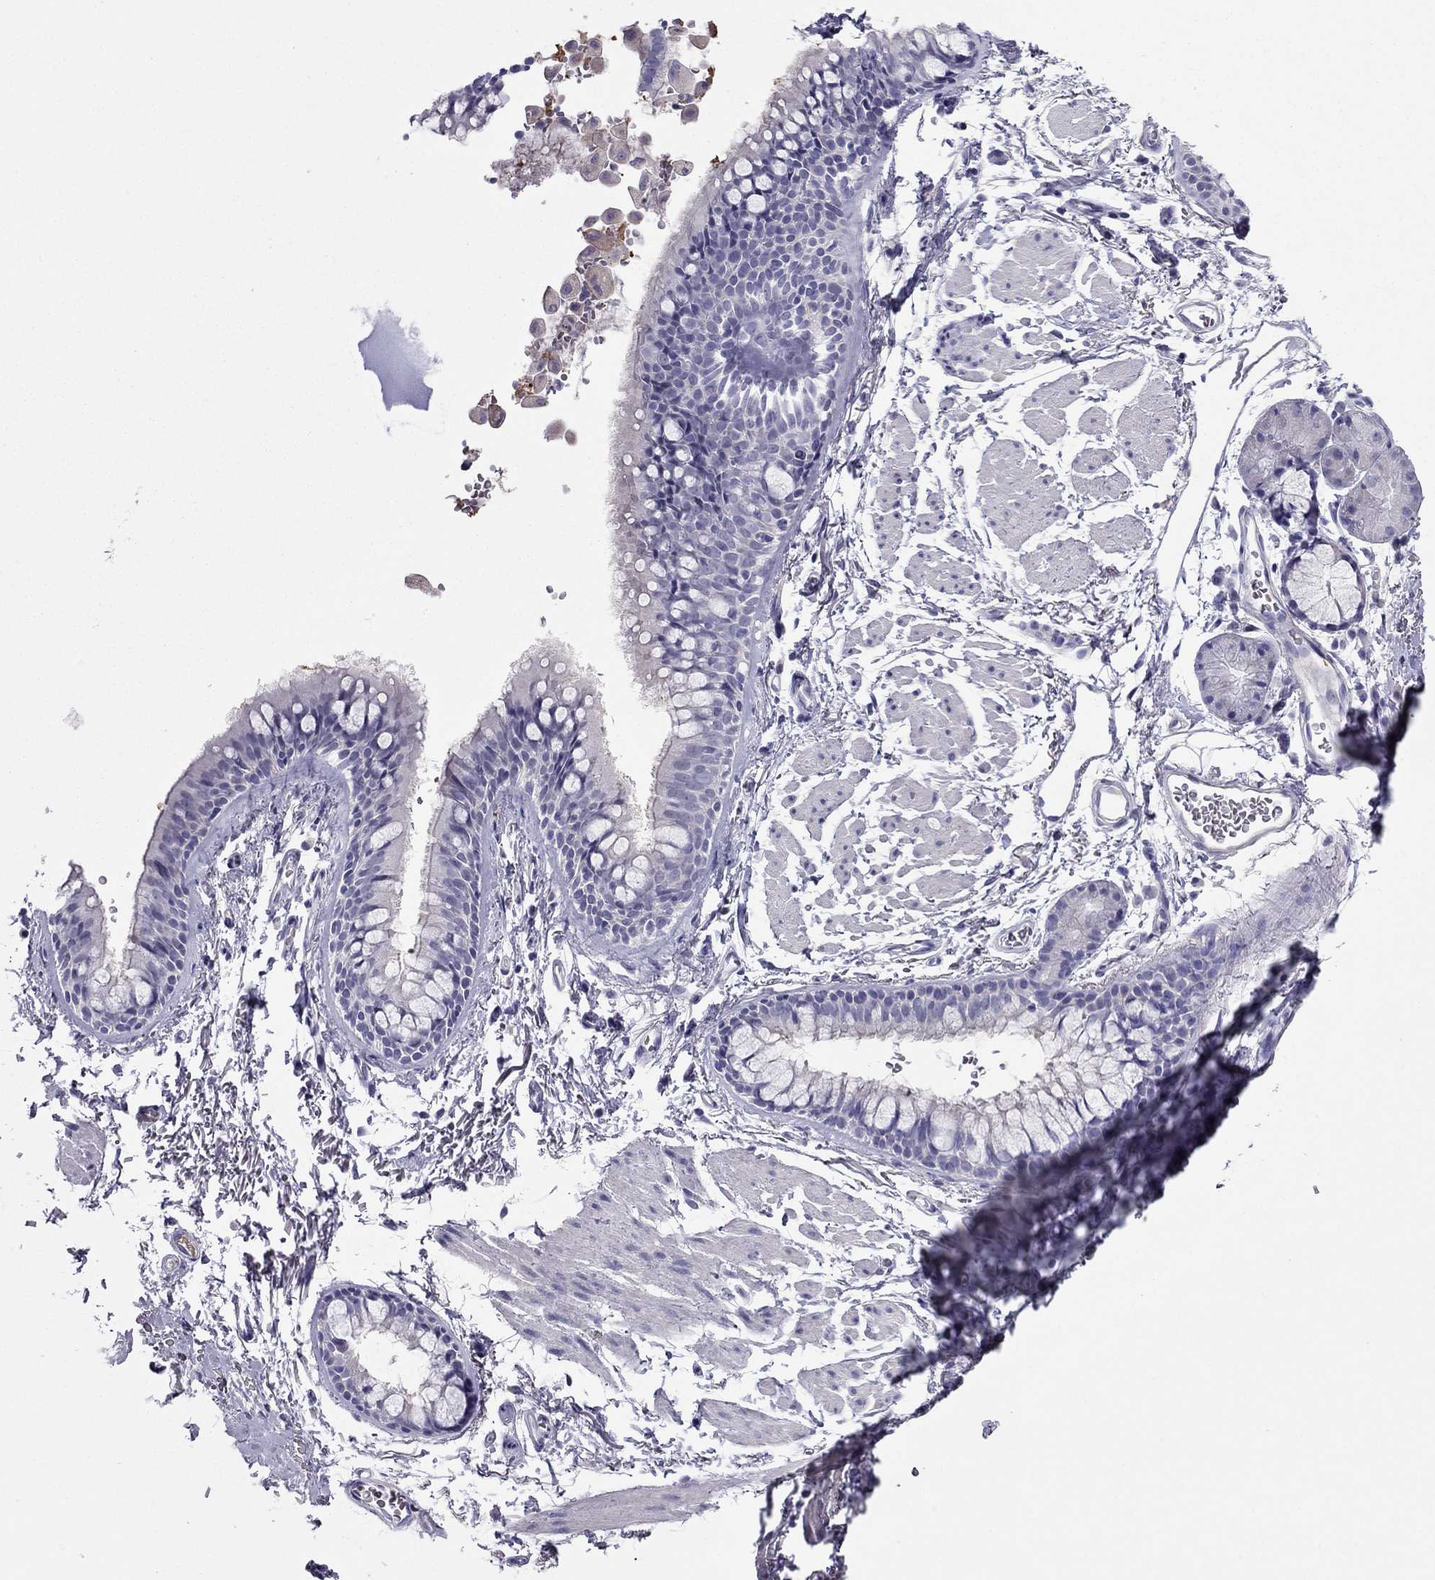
{"staining": {"intensity": "negative", "quantity": "none", "location": "none"}, "tissue": "soft tissue", "cell_type": "Fibroblasts", "image_type": "normal", "snomed": [{"axis": "morphology", "description": "Normal tissue, NOS"}, {"axis": "topography", "description": "Cartilage tissue"}, {"axis": "topography", "description": "Bronchus"}], "caption": "Image shows no protein staining in fibroblasts of unremarkable soft tissue. (Stains: DAB (3,3'-diaminobenzidine) IHC with hematoxylin counter stain, Microscopy: brightfield microscopy at high magnification).", "gene": "TBC1D21", "patient": {"sex": "female", "age": 79}}